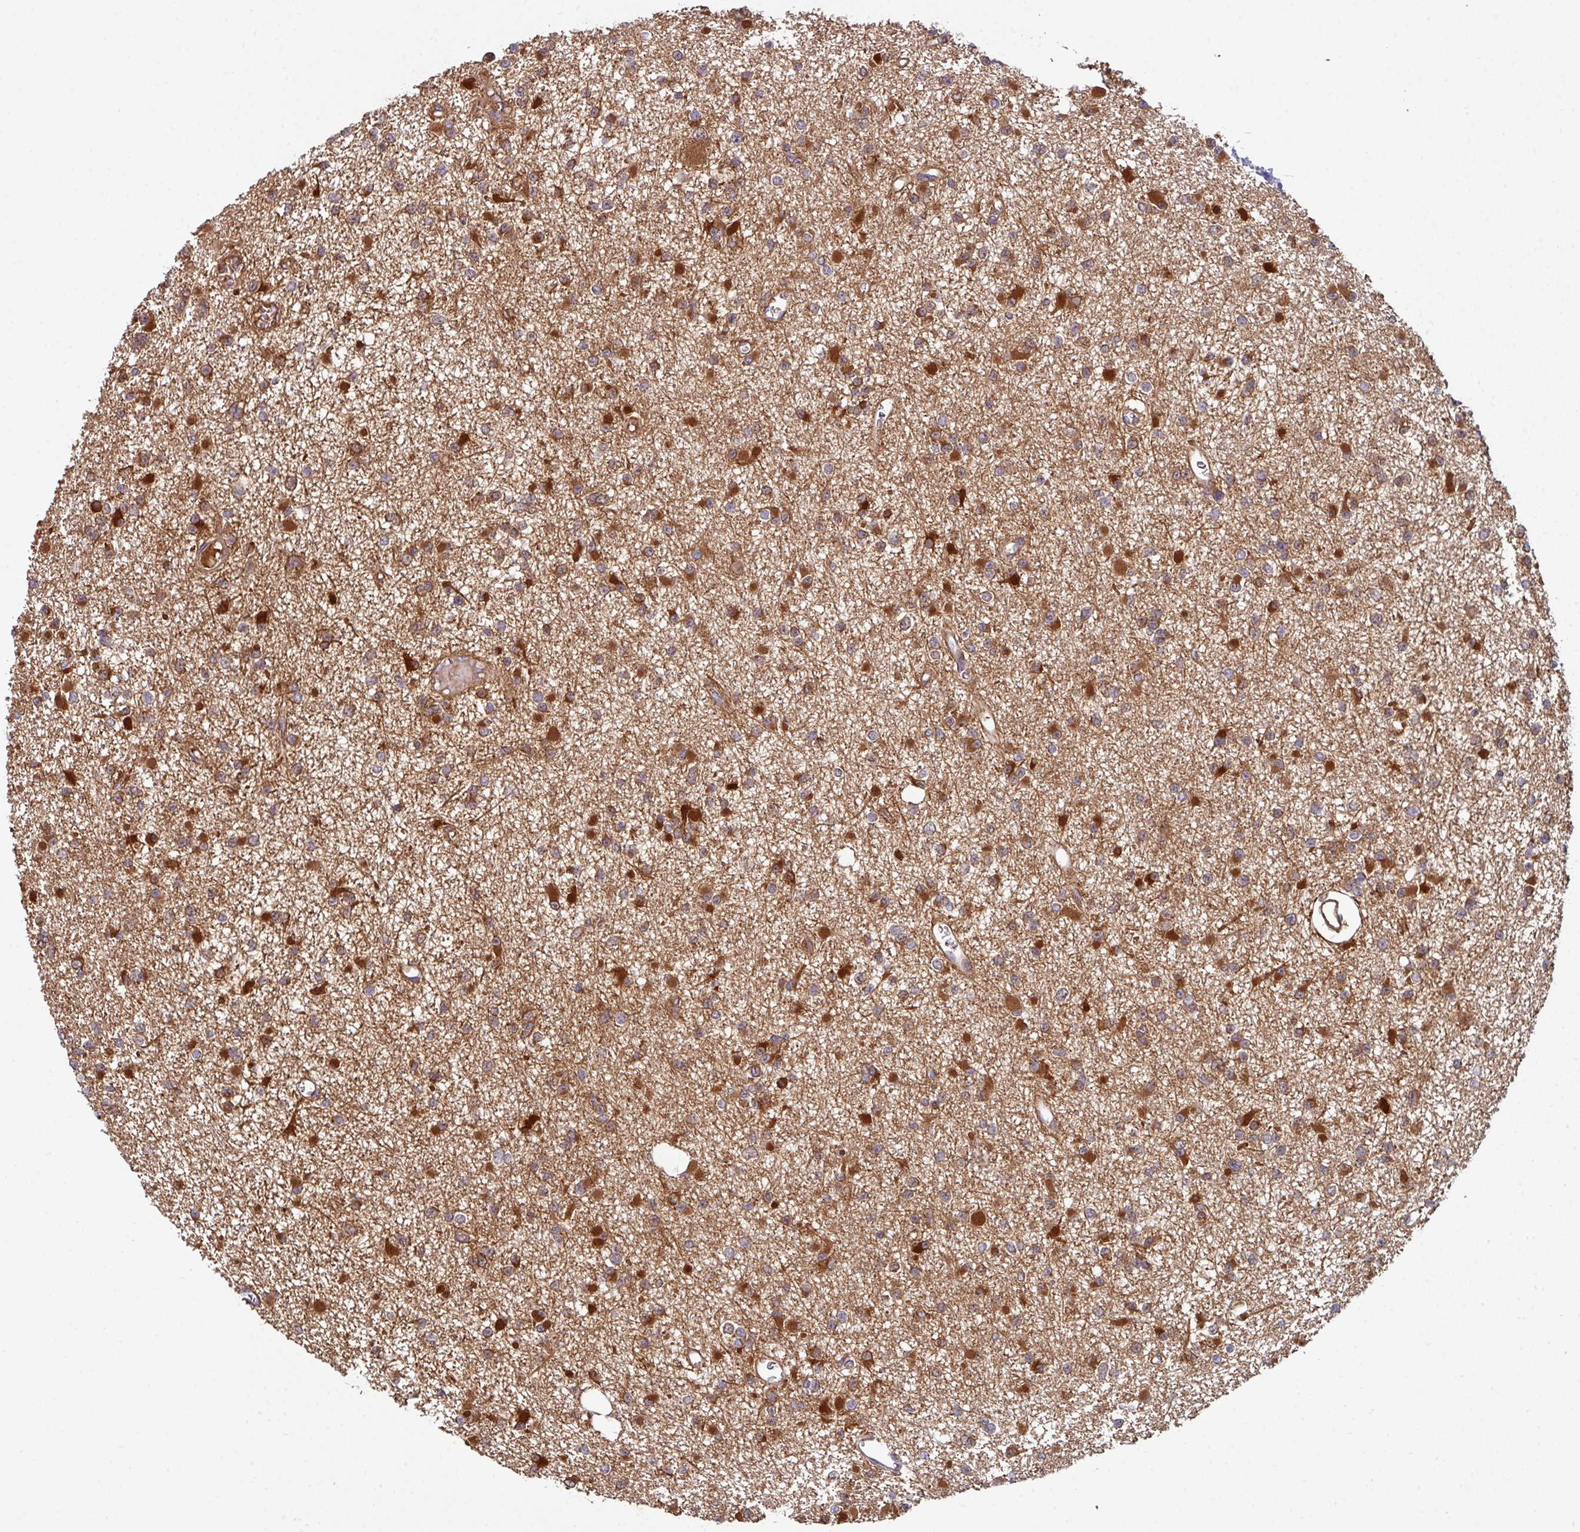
{"staining": {"intensity": "strong", "quantity": "25%-75%", "location": "cytoplasmic/membranous"}, "tissue": "glioma", "cell_type": "Tumor cells", "image_type": "cancer", "snomed": [{"axis": "morphology", "description": "Glioma, malignant, Low grade"}, {"axis": "topography", "description": "Brain"}], "caption": "An image of human malignant low-grade glioma stained for a protein demonstrates strong cytoplasmic/membranous brown staining in tumor cells.", "gene": "SLAMF6", "patient": {"sex": "female", "age": 22}}